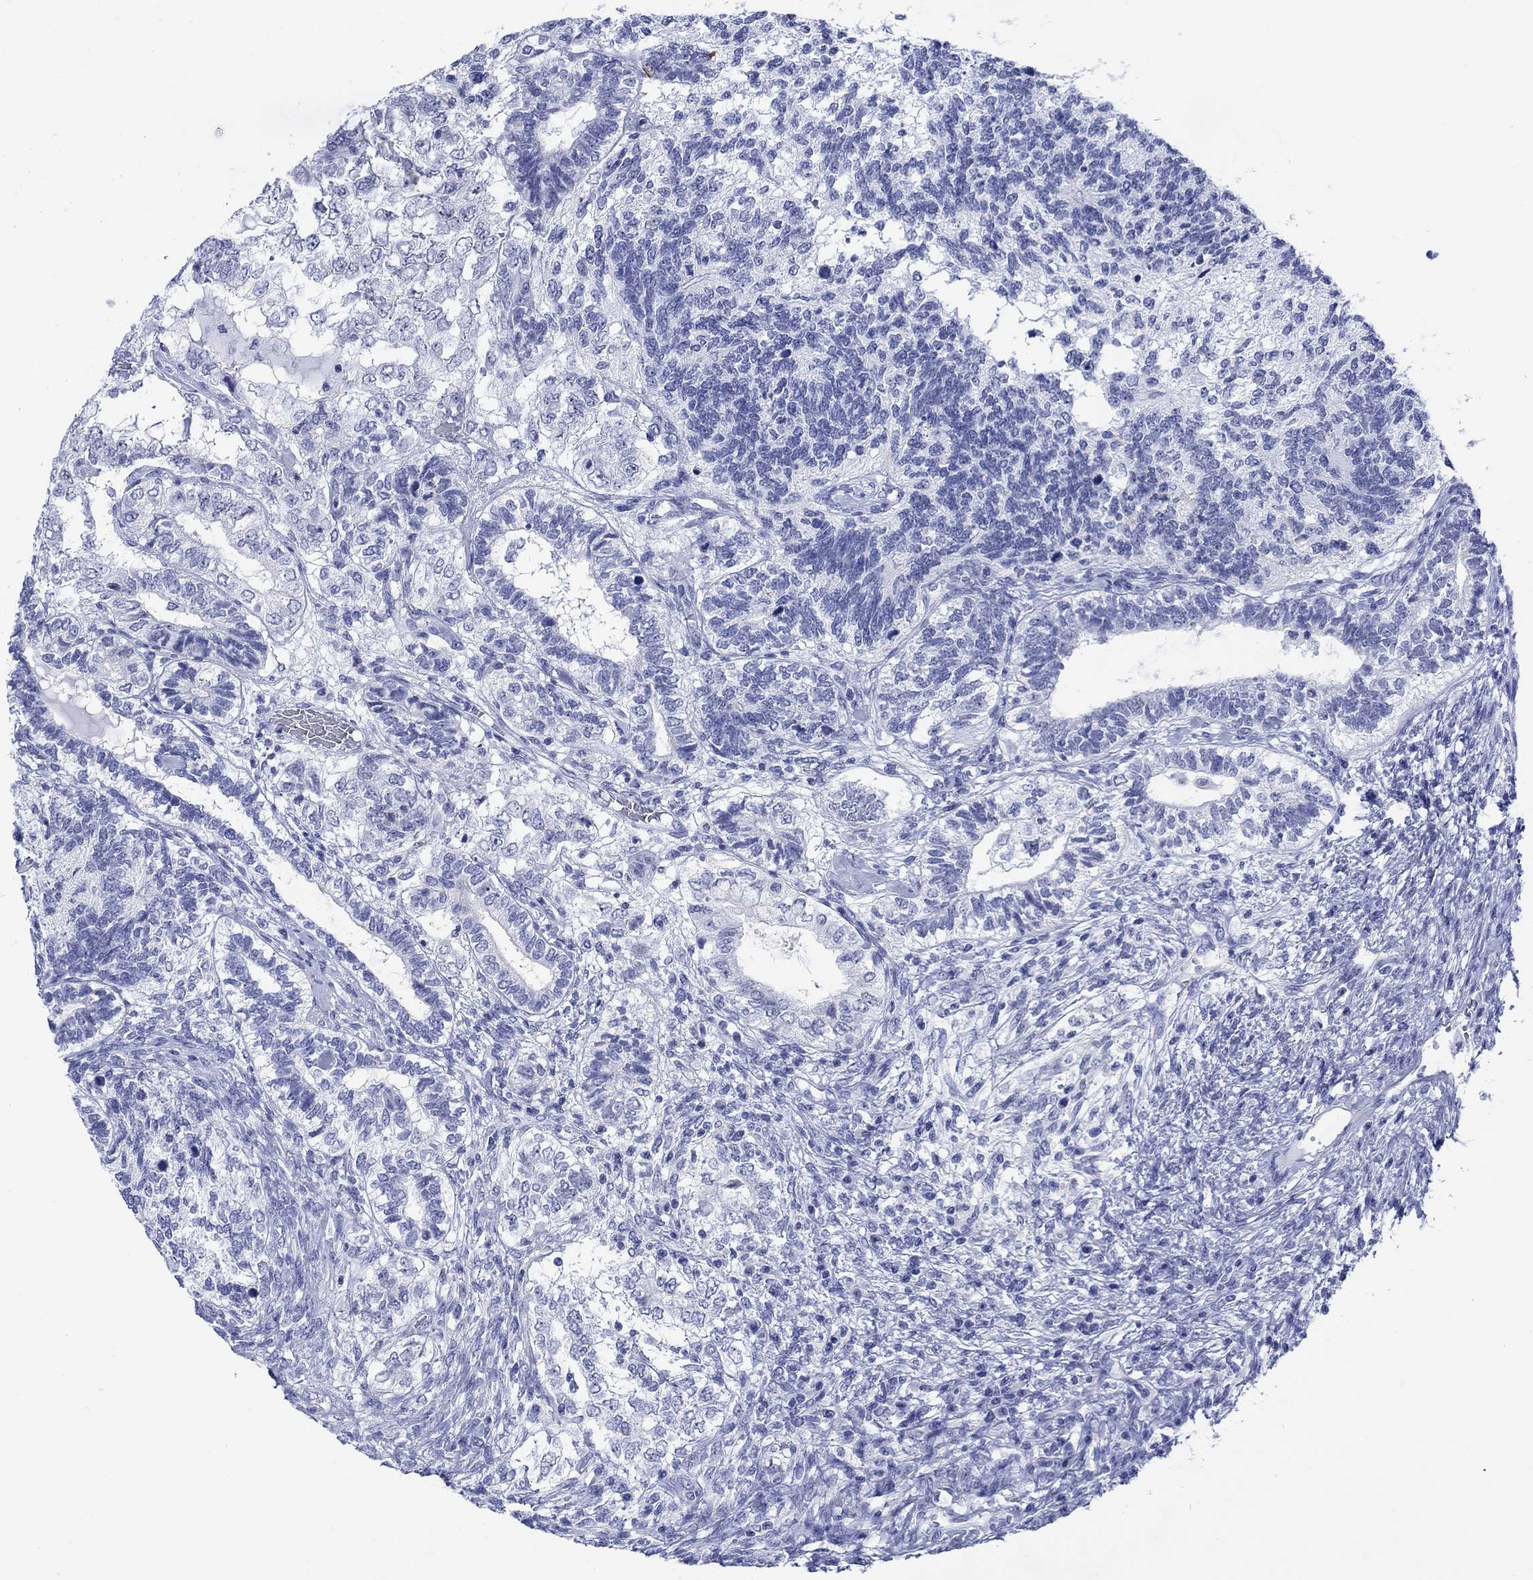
{"staining": {"intensity": "negative", "quantity": "none", "location": "none"}, "tissue": "testis cancer", "cell_type": "Tumor cells", "image_type": "cancer", "snomed": [{"axis": "morphology", "description": "Seminoma, NOS"}, {"axis": "morphology", "description": "Carcinoma, Embryonal, NOS"}, {"axis": "topography", "description": "Testis"}], "caption": "The micrograph shows no significant positivity in tumor cells of embryonal carcinoma (testis).", "gene": "KRT76", "patient": {"sex": "male", "age": 41}}